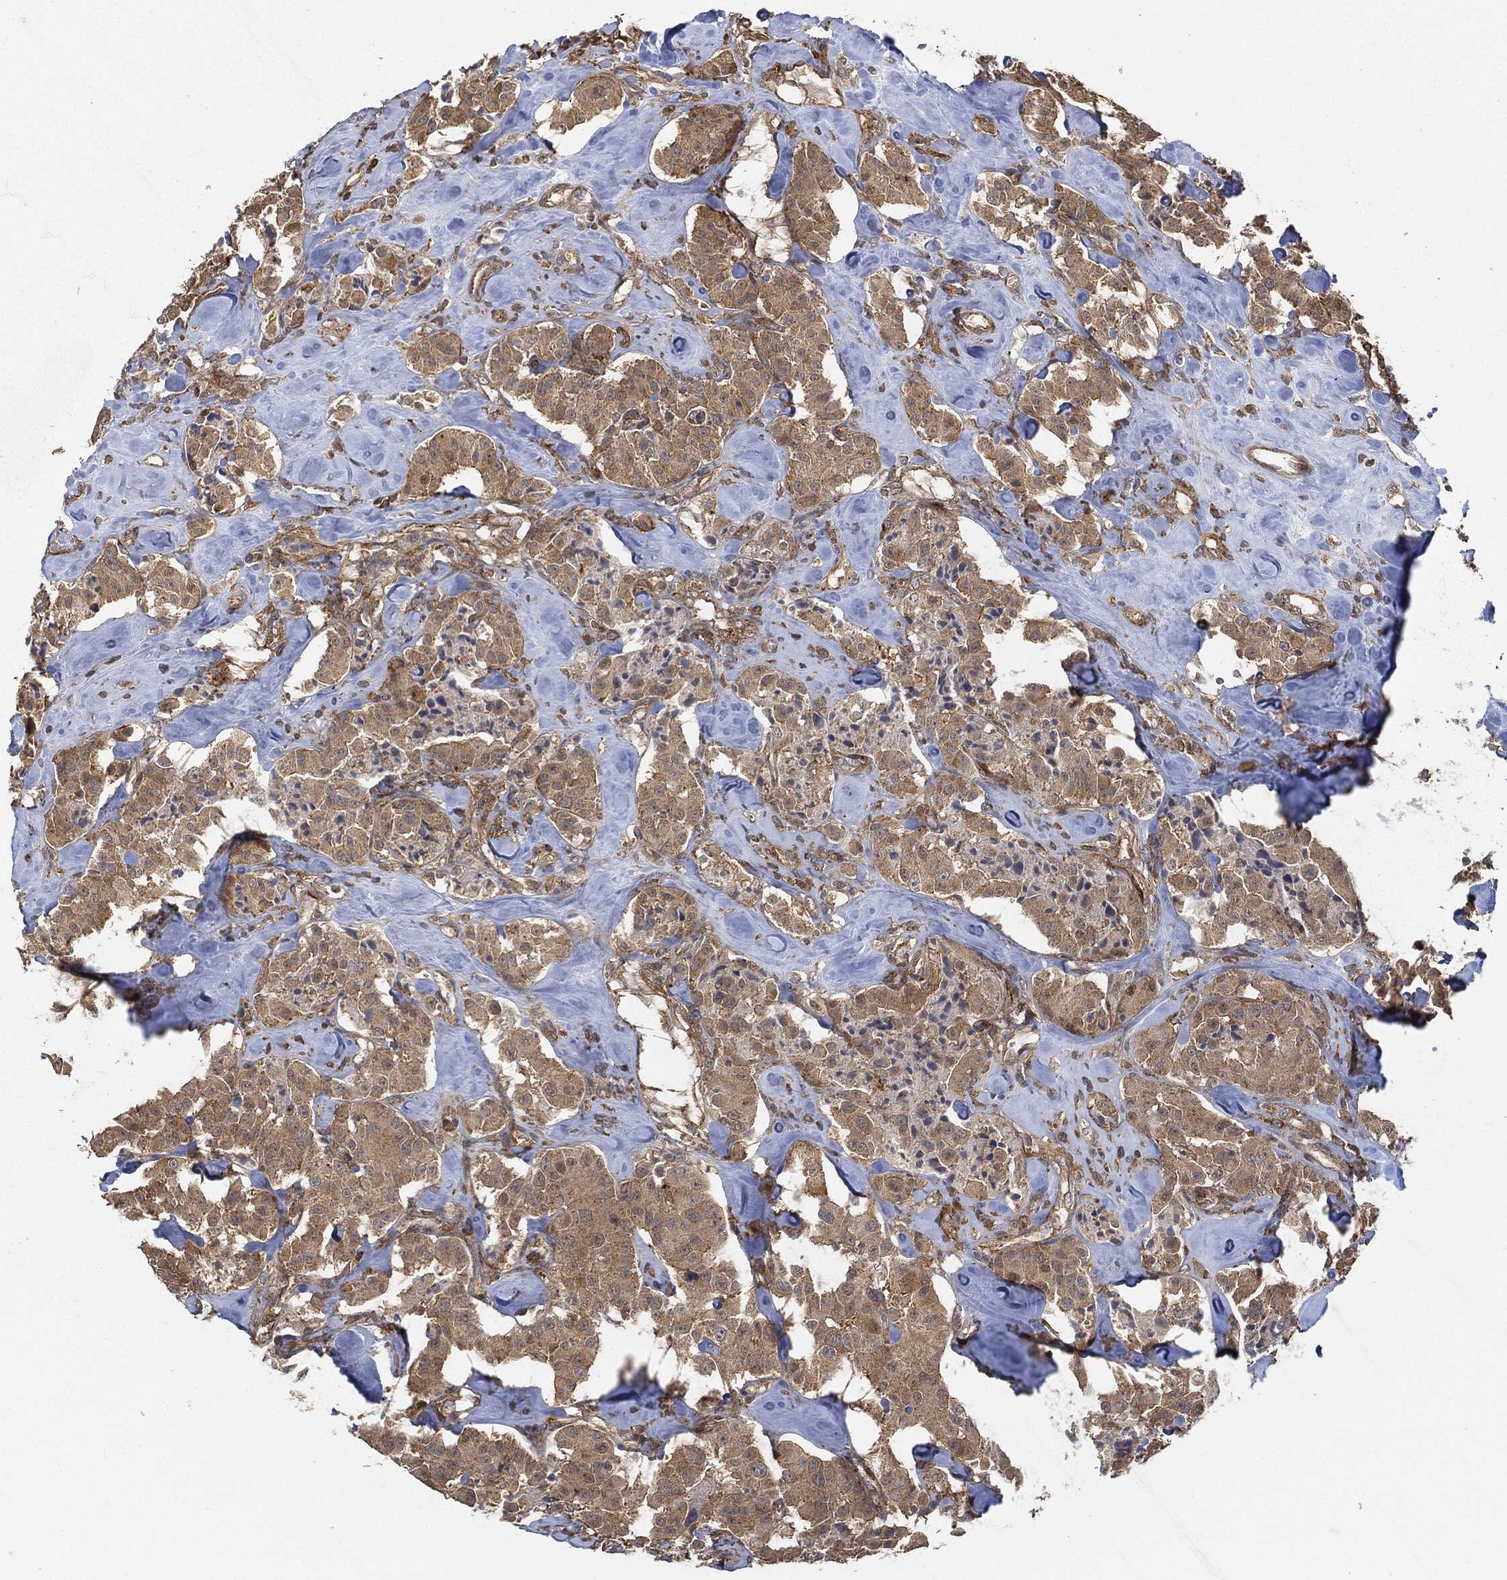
{"staining": {"intensity": "weak", "quantity": ">75%", "location": "cytoplasmic/membranous"}, "tissue": "carcinoid", "cell_type": "Tumor cells", "image_type": "cancer", "snomed": [{"axis": "morphology", "description": "Carcinoid, malignant, NOS"}, {"axis": "topography", "description": "Pancreas"}], "caption": "Brown immunohistochemical staining in human carcinoid shows weak cytoplasmic/membranous positivity in about >75% of tumor cells. Nuclei are stained in blue.", "gene": "TPT1", "patient": {"sex": "male", "age": 41}}